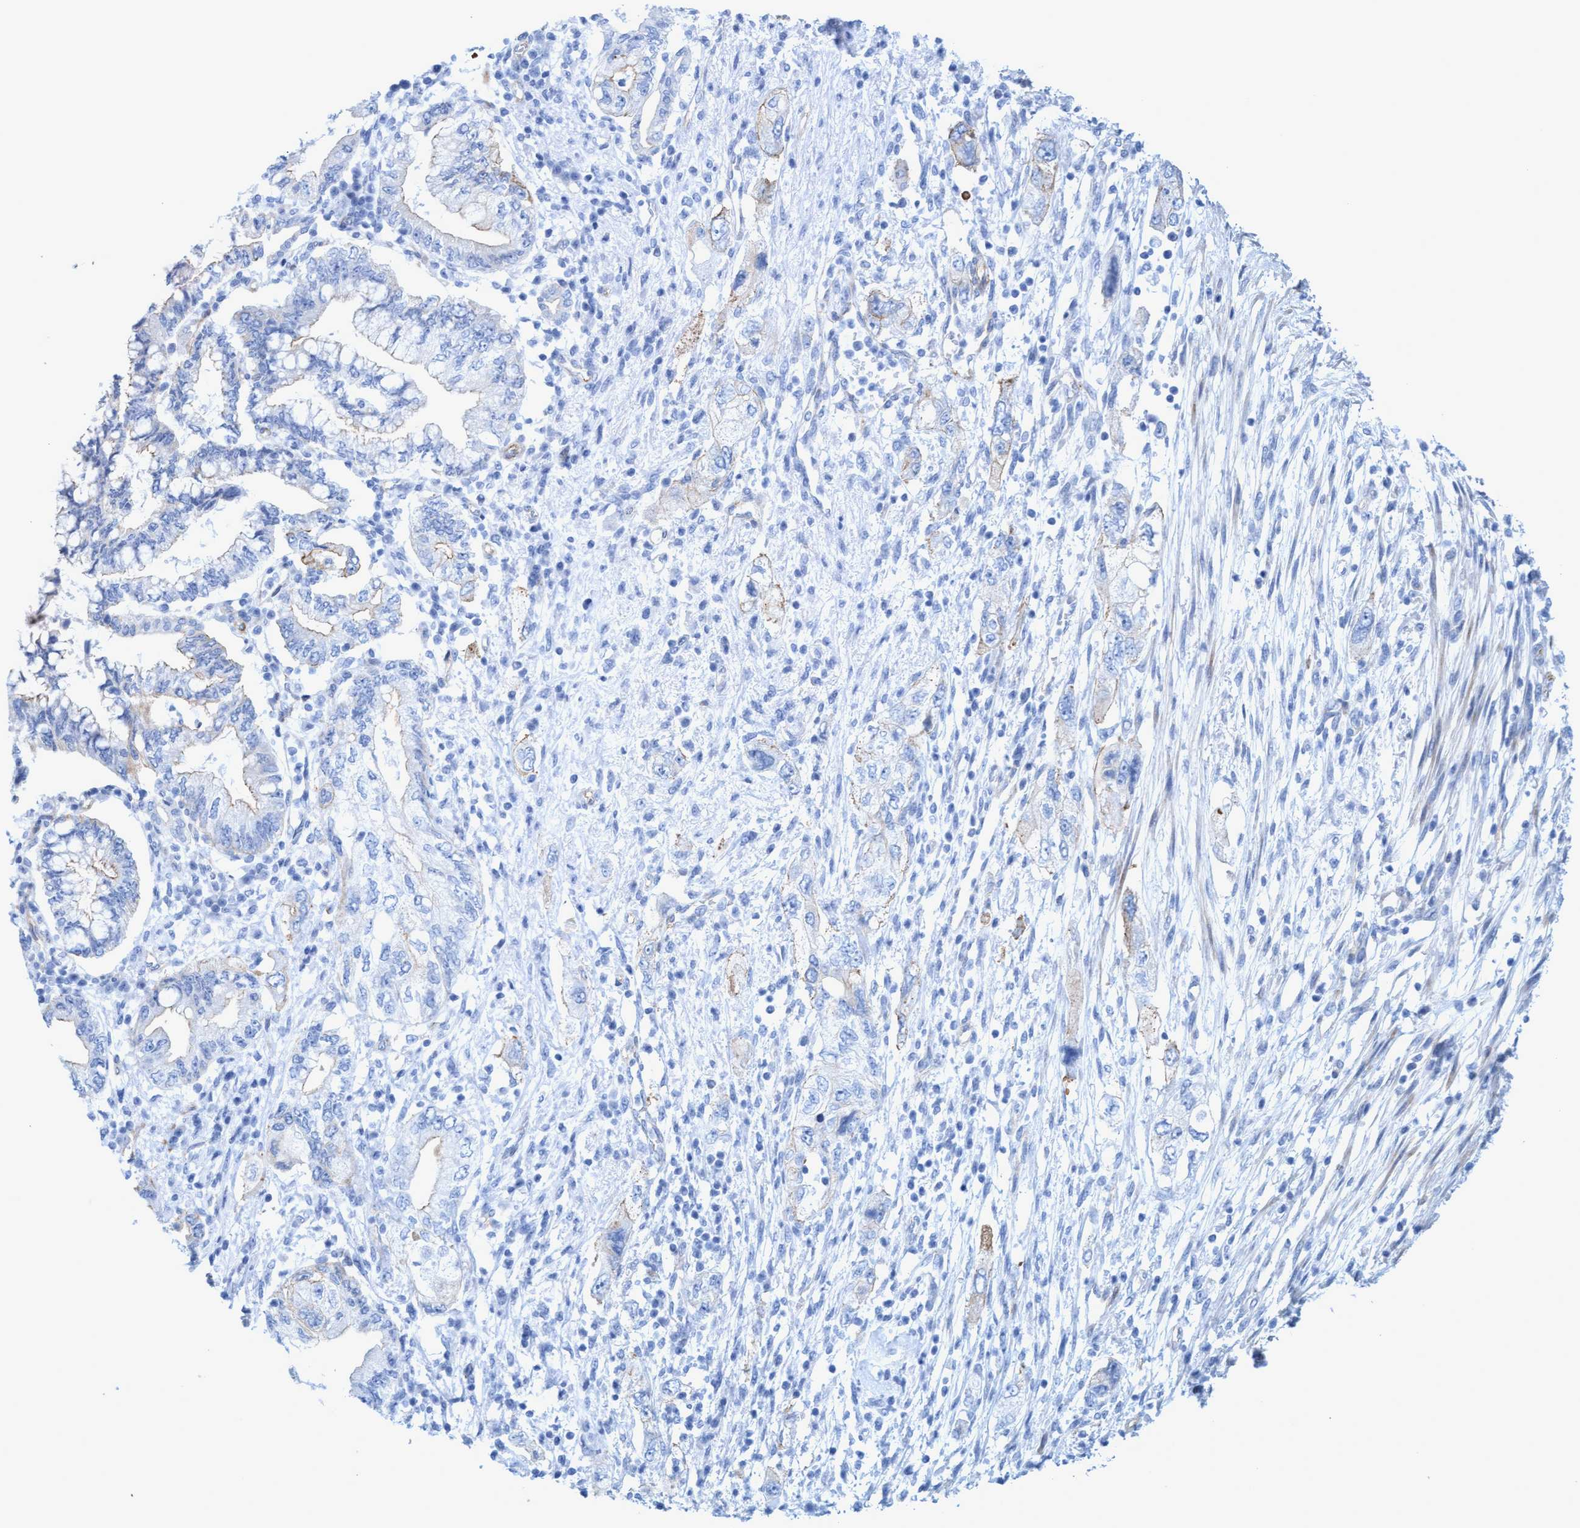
{"staining": {"intensity": "negative", "quantity": "none", "location": "none"}, "tissue": "pancreatic cancer", "cell_type": "Tumor cells", "image_type": "cancer", "snomed": [{"axis": "morphology", "description": "Adenocarcinoma, NOS"}, {"axis": "topography", "description": "Pancreas"}], "caption": "Protein analysis of pancreatic adenocarcinoma exhibits no significant expression in tumor cells. (DAB (3,3'-diaminobenzidine) immunohistochemistry visualized using brightfield microscopy, high magnification).", "gene": "MTFR1", "patient": {"sex": "female", "age": 73}}